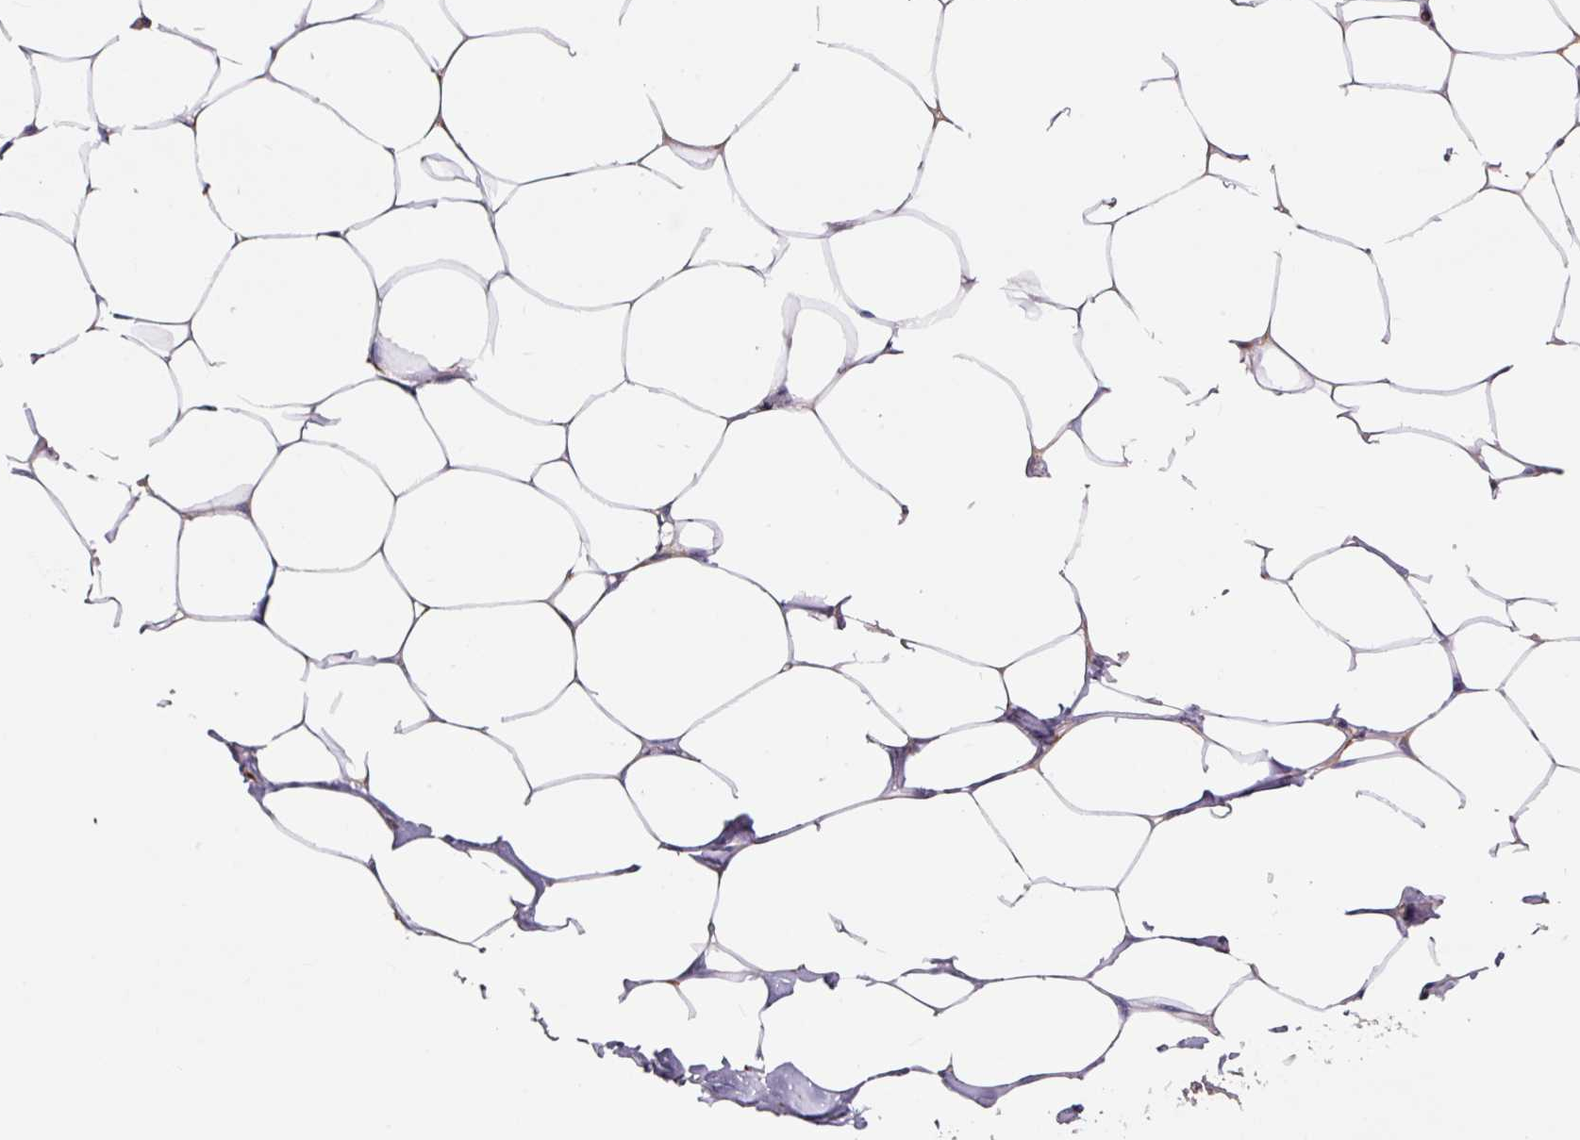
{"staining": {"intensity": "negative", "quantity": "none", "location": "none"}, "tissue": "breast", "cell_type": "Adipocytes", "image_type": "normal", "snomed": [{"axis": "morphology", "description": "Normal tissue, NOS"}, {"axis": "topography", "description": "Breast"}], "caption": "The photomicrograph demonstrates no significant positivity in adipocytes of breast.", "gene": "ADD3", "patient": {"sex": "female", "age": 27}}